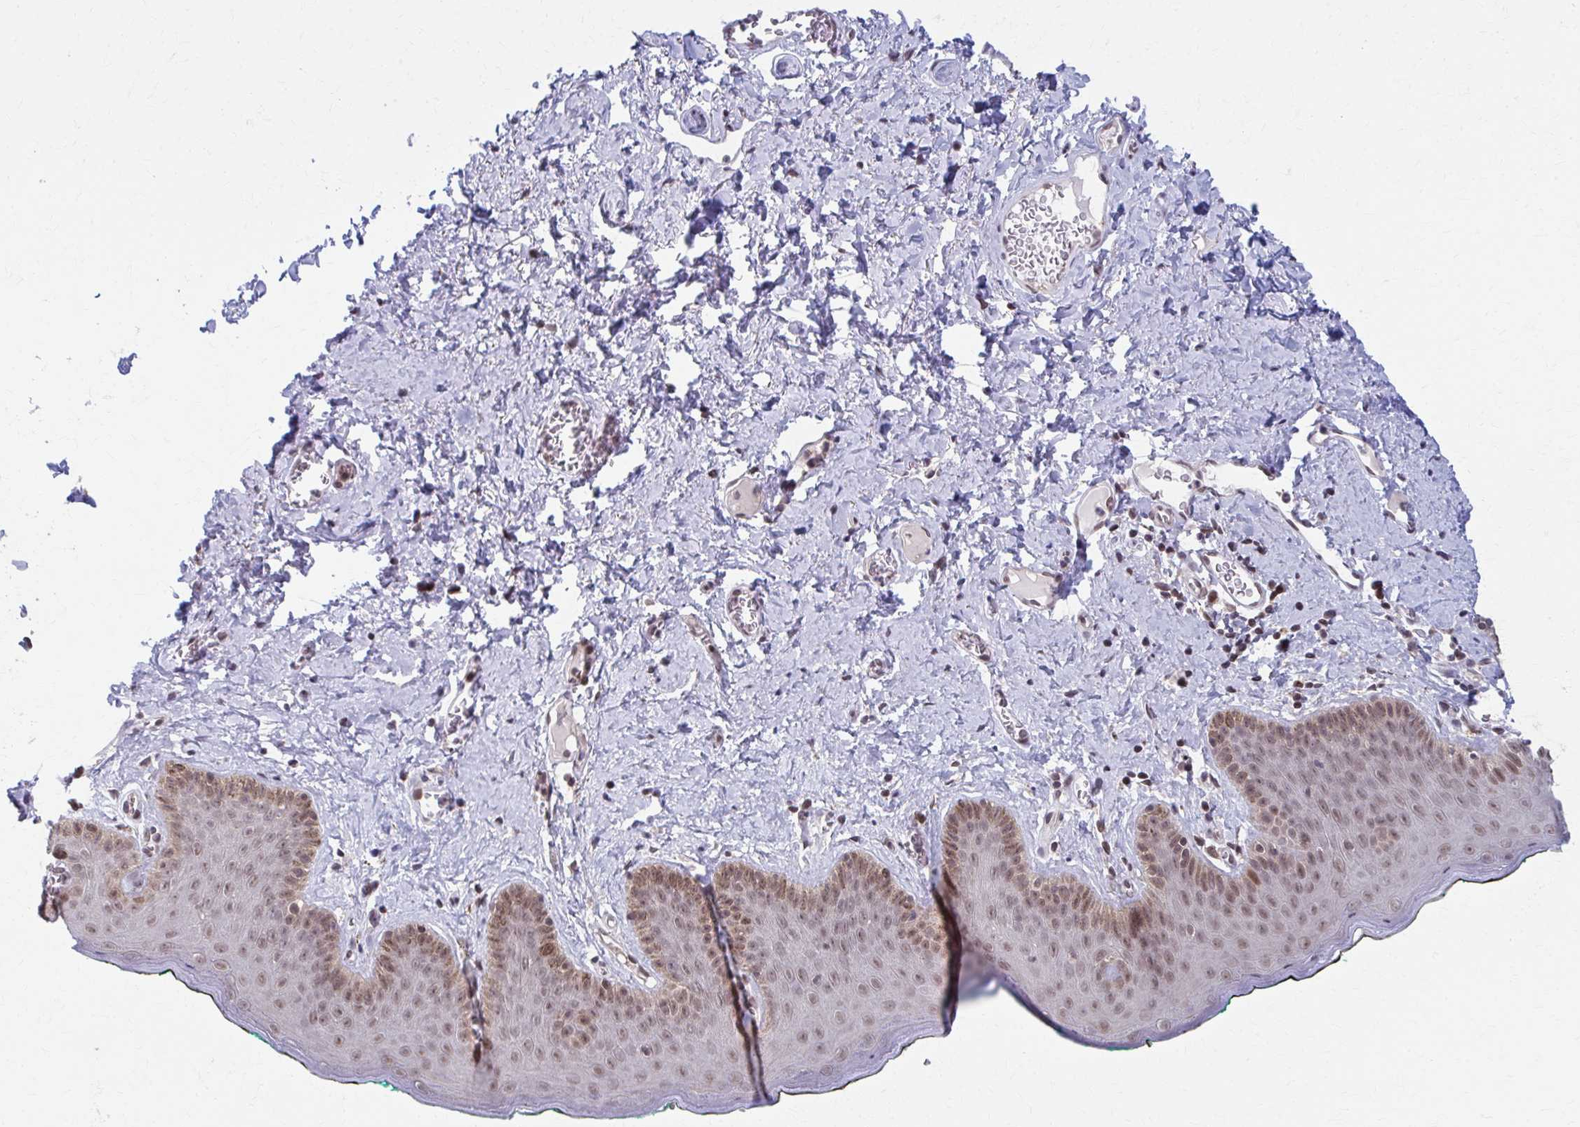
{"staining": {"intensity": "moderate", "quantity": ">75%", "location": "nuclear"}, "tissue": "skin", "cell_type": "Epidermal cells", "image_type": "normal", "snomed": [{"axis": "morphology", "description": "Normal tissue, NOS"}, {"axis": "topography", "description": "Vulva"}, {"axis": "topography", "description": "Peripheral nerve tissue"}], "caption": "Immunohistochemistry (DAB) staining of benign human skin reveals moderate nuclear protein positivity in about >75% of epidermal cells. (DAB IHC with brightfield microscopy, high magnification).", "gene": "SETBP1", "patient": {"sex": "female", "age": 66}}